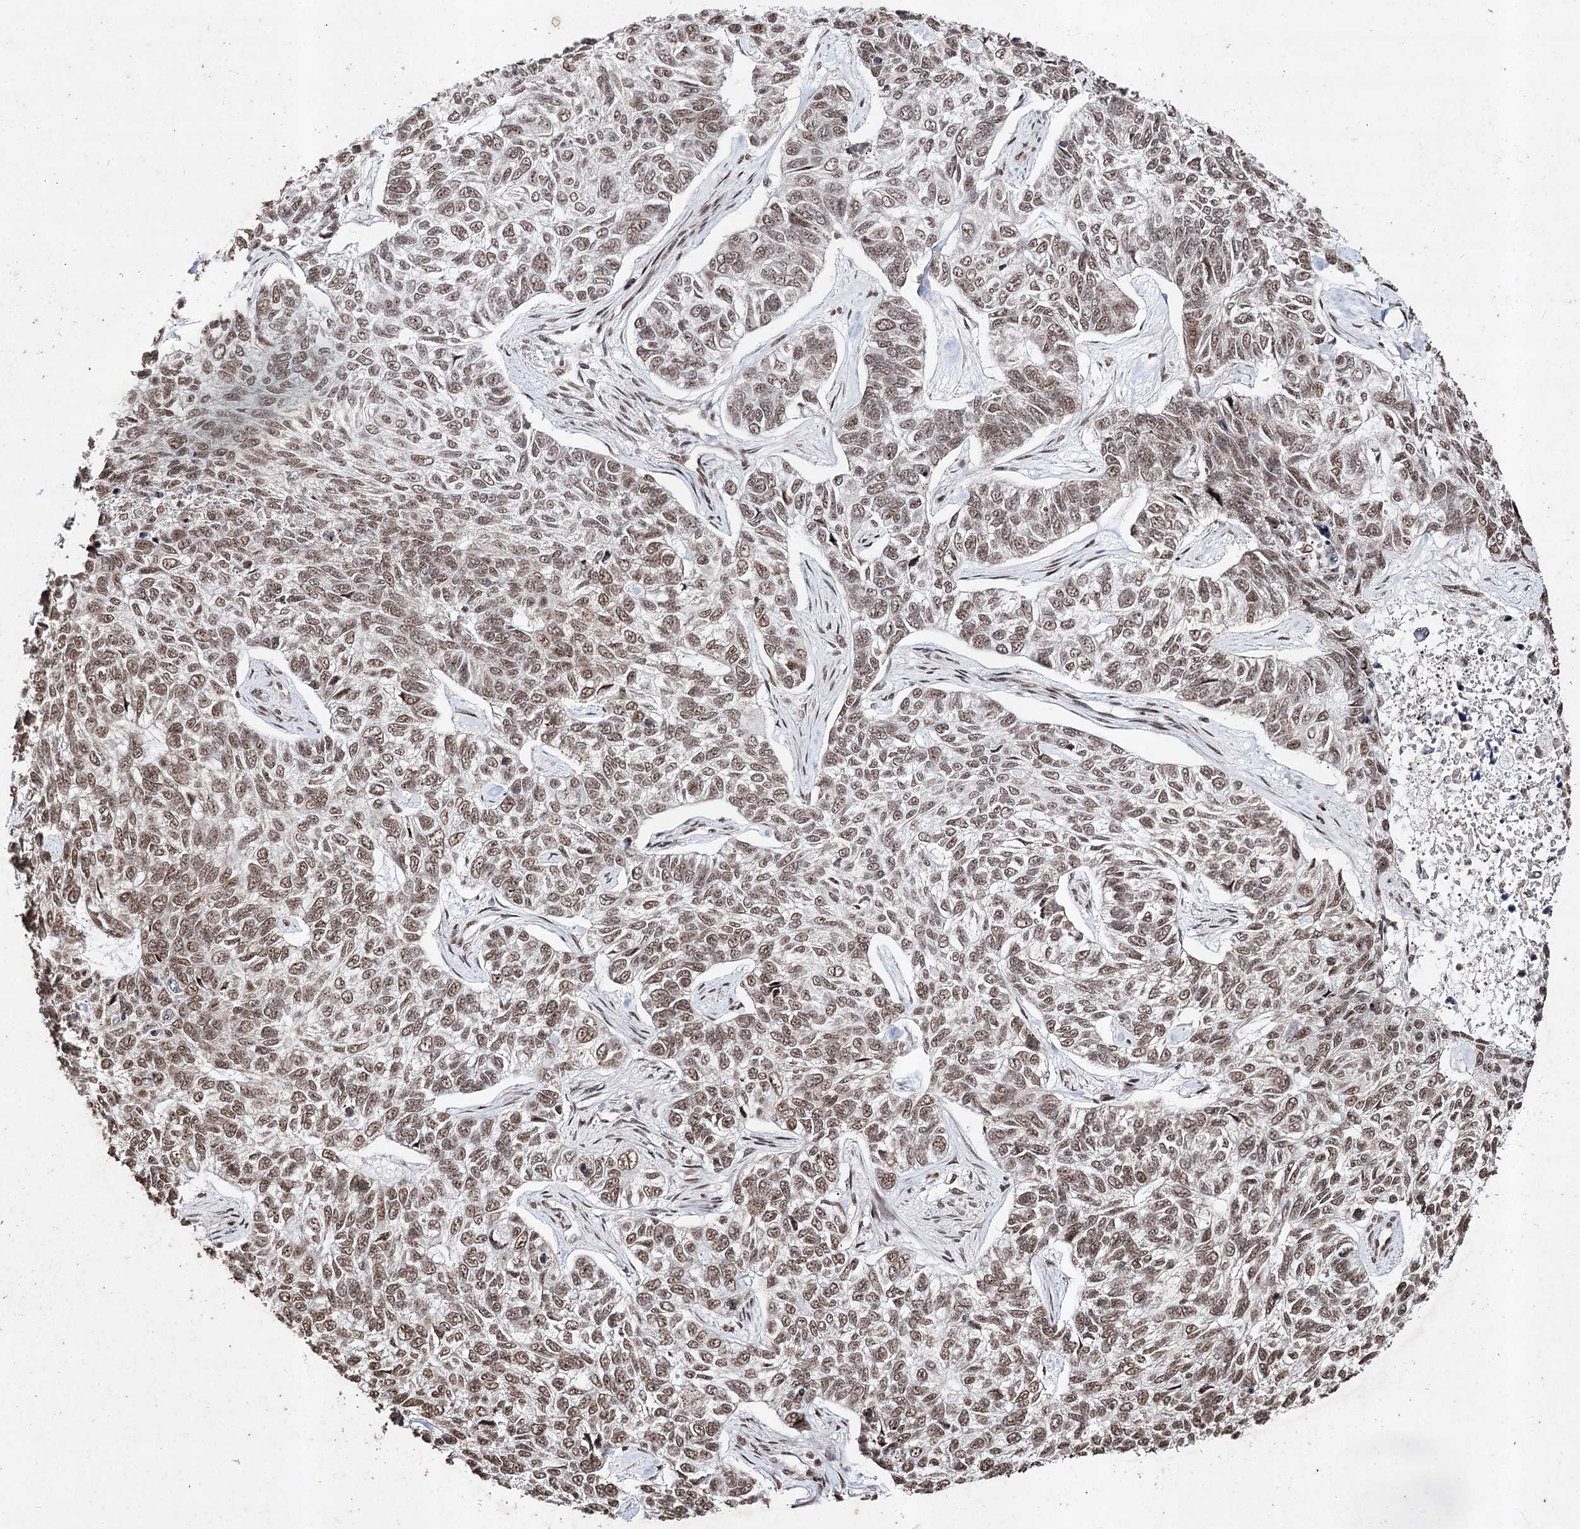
{"staining": {"intensity": "moderate", "quantity": ">75%", "location": "nuclear"}, "tissue": "skin cancer", "cell_type": "Tumor cells", "image_type": "cancer", "snomed": [{"axis": "morphology", "description": "Basal cell carcinoma"}, {"axis": "topography", "description": "Skin"}], "caption": "Skin cancer tissue demonstrates moderate nuclear expression in about >75% of tumor cells, visualized by immunohistochemistry.", "gene": "PDCD4", "patient": {"sex": "female", "age": 65}}